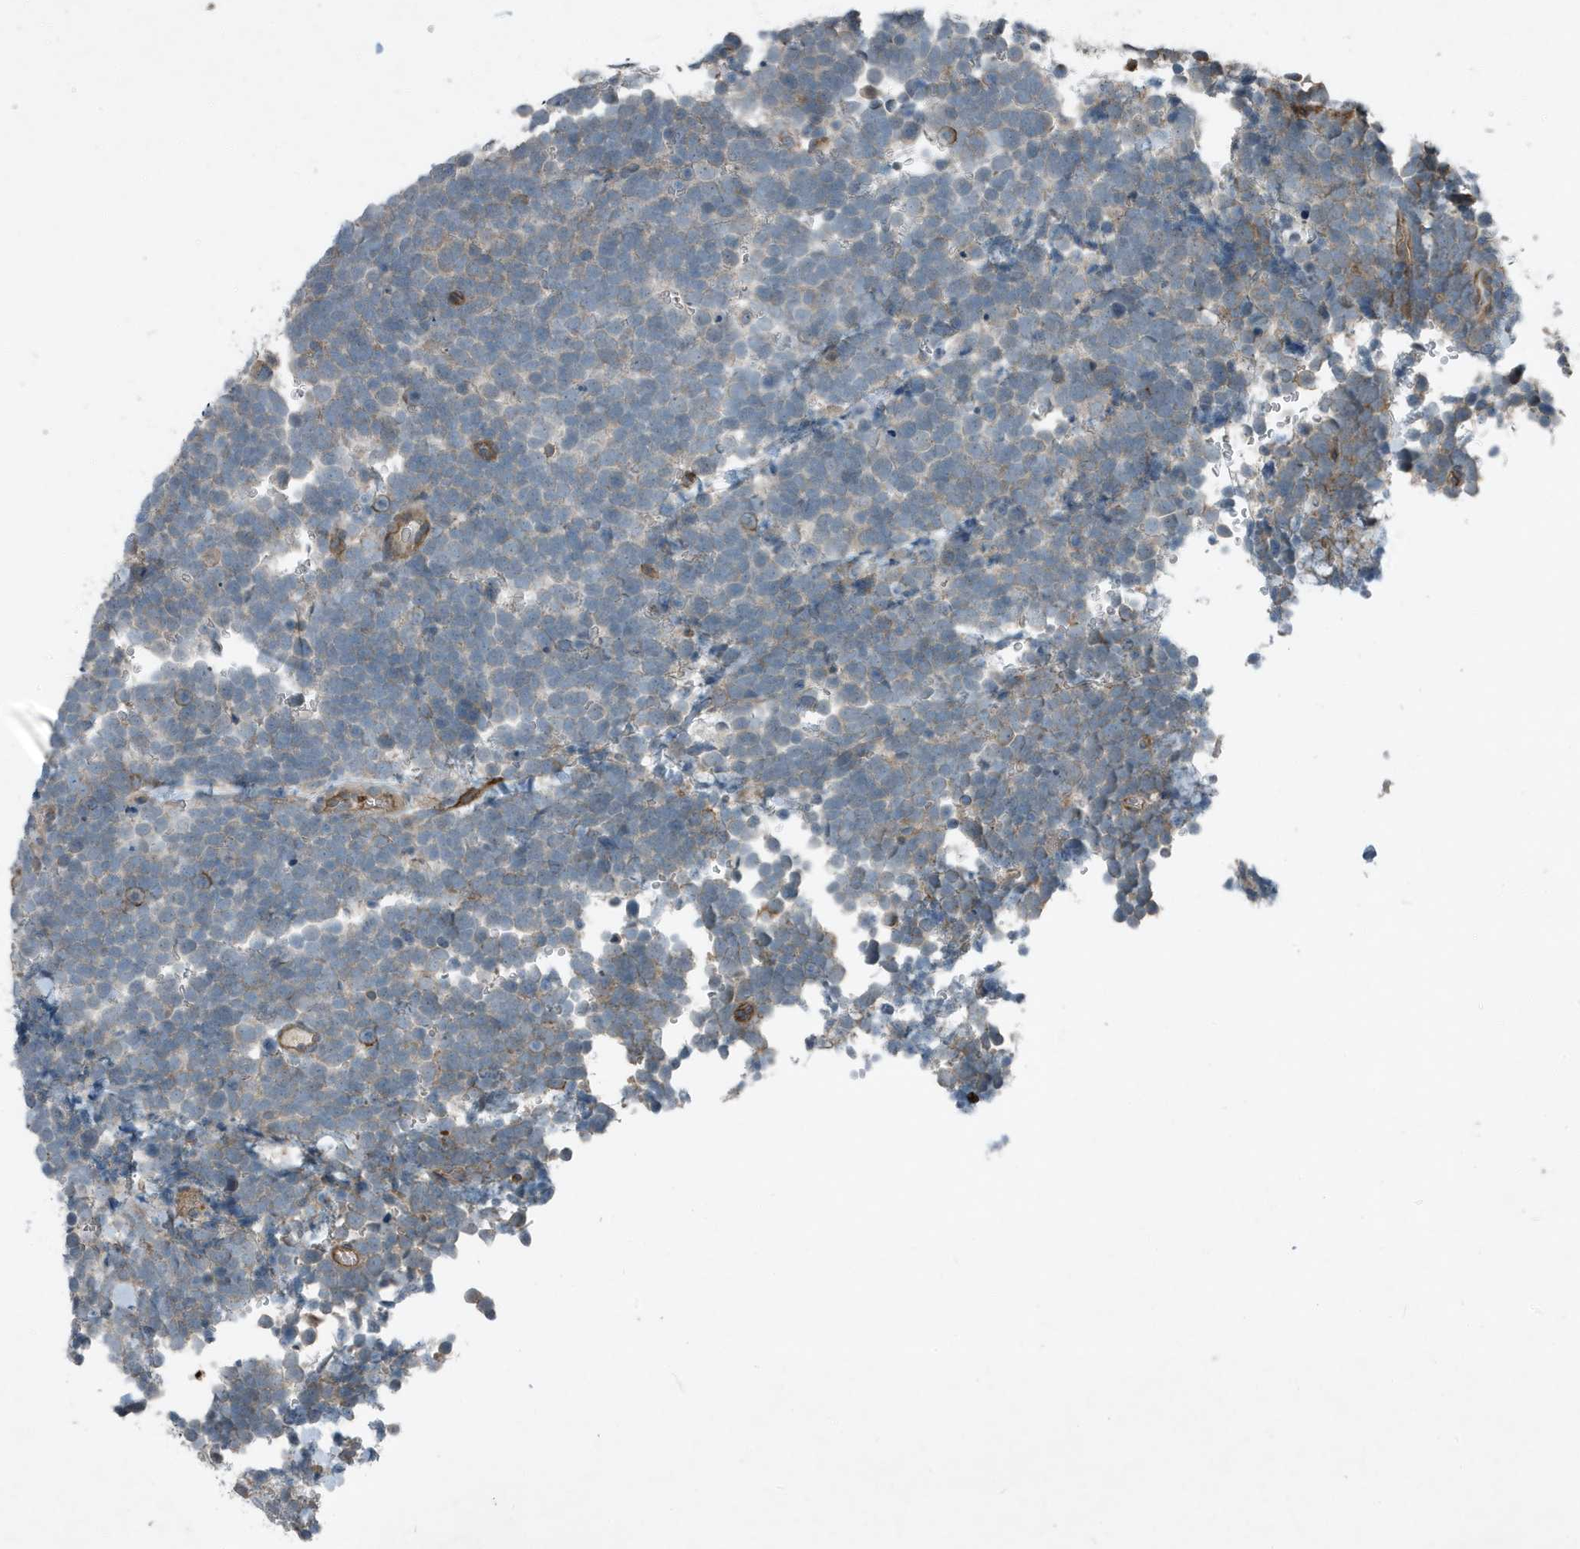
{"staining": {"intensity": "negative", "quantity": "none", "location": "none"}, "tissue": "urothelial cancer", "cell_type": "Tumor cells", "image_type": "cancer", "snomed": [{"axis": "morphology", "description": "Urothelial carcinoma, High grade"}, {"axis": "topography", "description": "Urinary bladder"}], "caption": "This is a micrograph of immunohistochemistry staining of urothelial cancer, which shows no expression in tumor cells.", "gene": "DAPP1", "patient": {"sex": "female", "age": 82}}